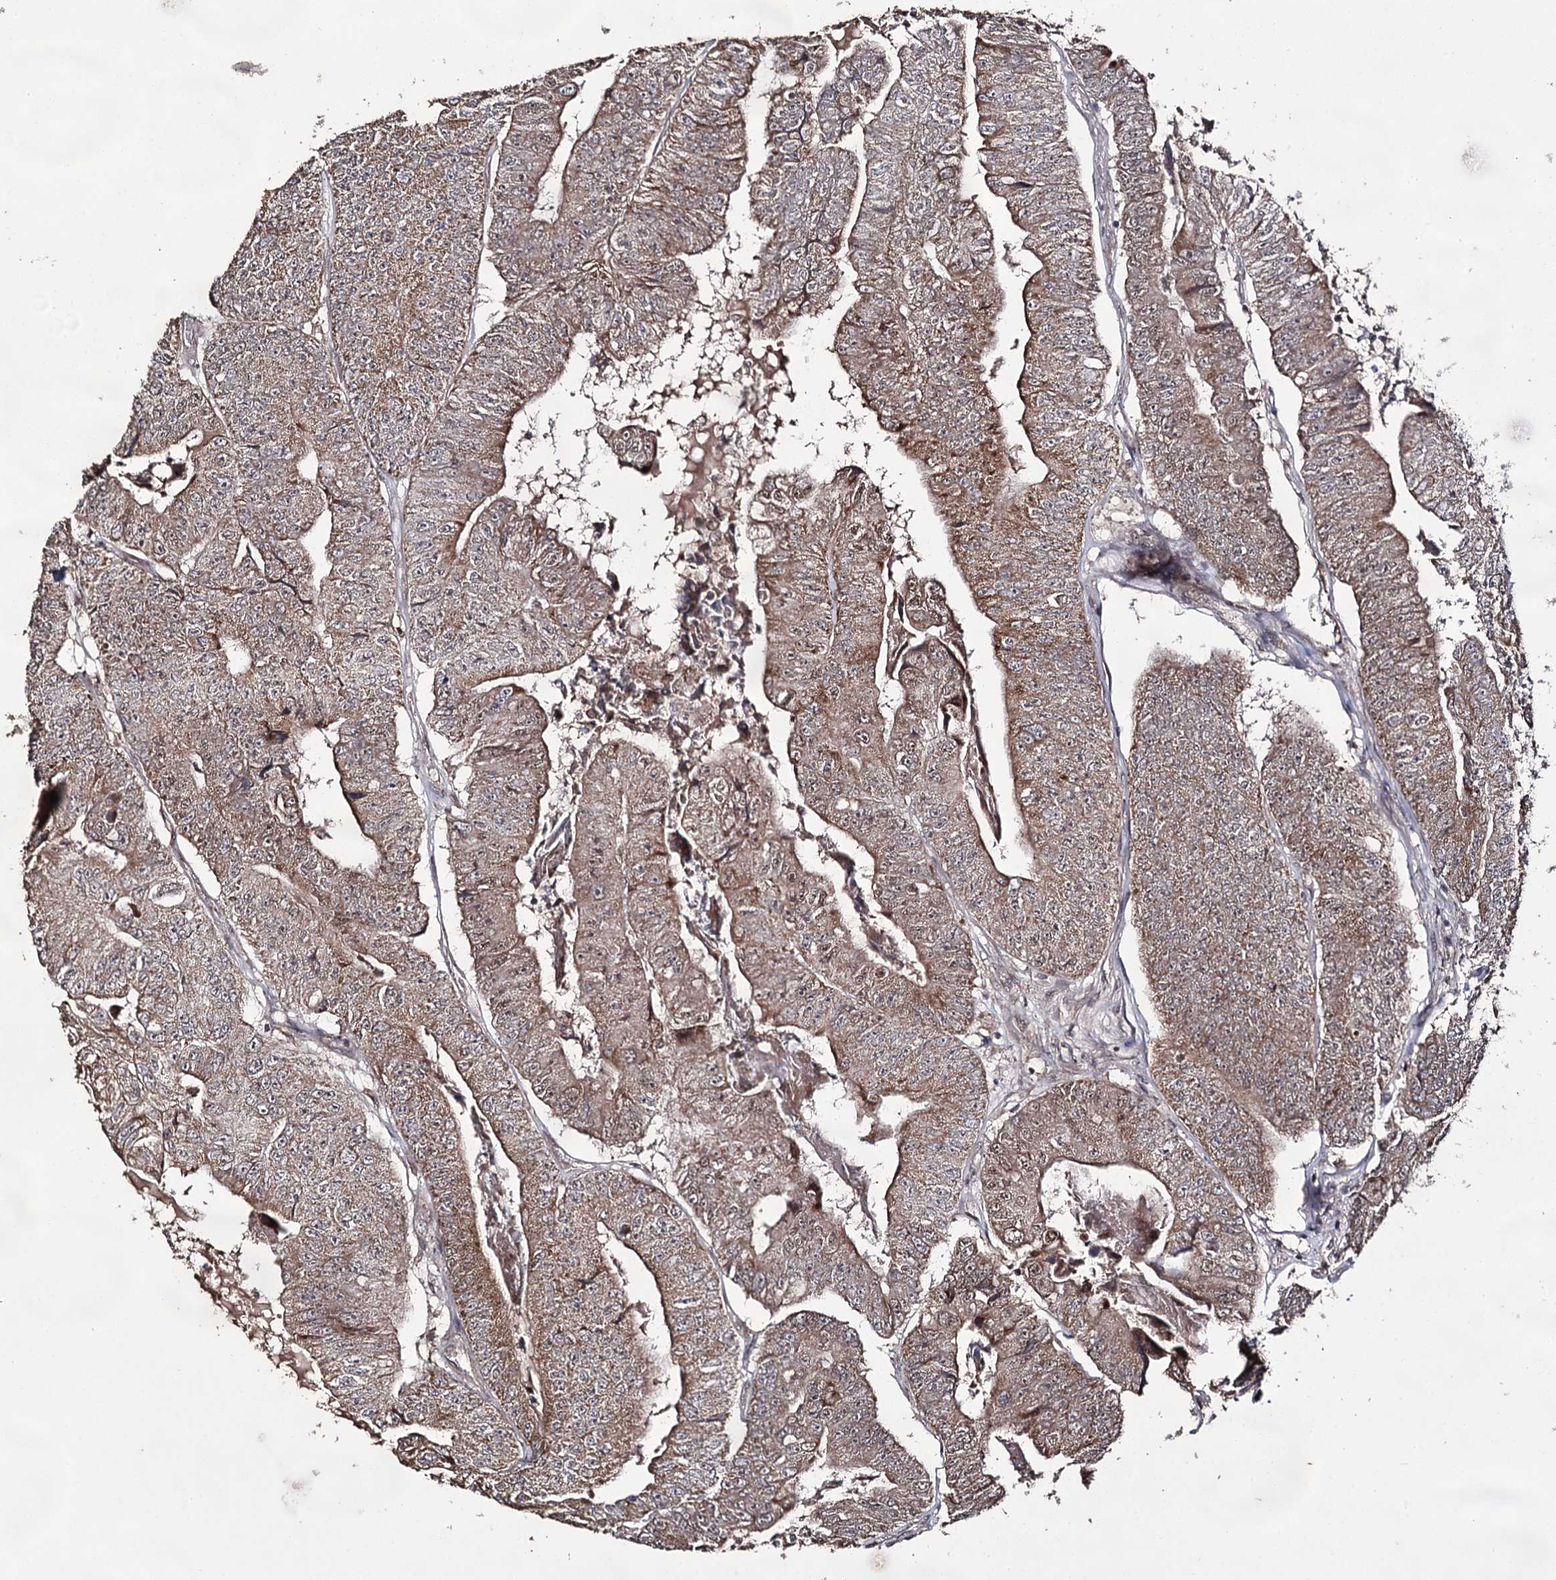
{"staining": {"intensity": "moderate", "quantity": ">75%", "location": "cytoplasmic/membranous"}, "tissue": "colorectal cancer", "cell_type": "Tumor cells", "image_type": "cancer", "snomed": [{"axis": "morphology", "description": "Adenocarcinoma, NOS"}, {"axis": "topography", "description": "Colon"}], "caption": "Immunohistochemical staining of colorectal adenocarcinoma shows medium levels of moderate cytoplasmic/membranous expression in approximately >75% of tumor cells.", "gene": "ACTR6", "patient": {"sex": "female", "age": 67}}